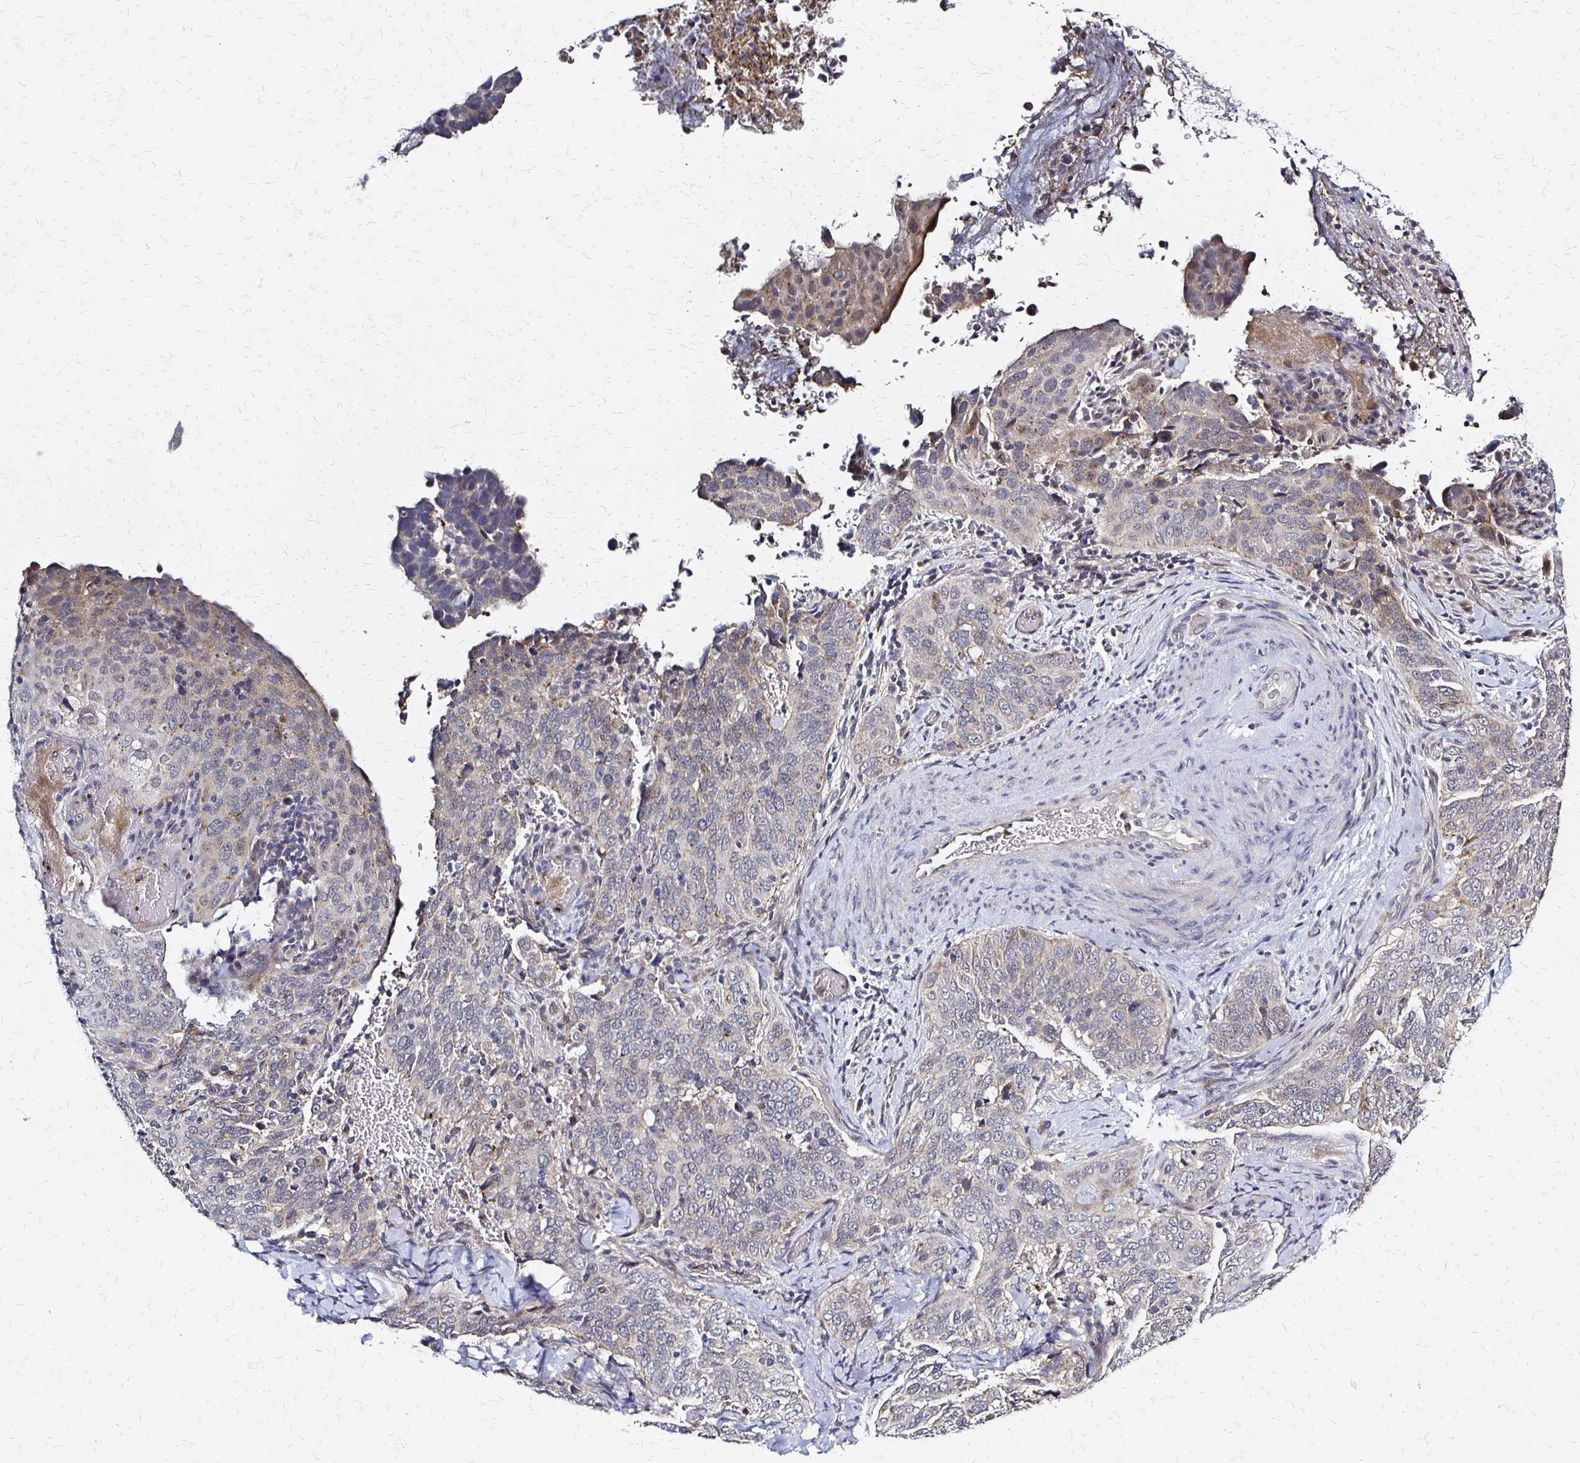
{"staining": {"intensity": "weak", "quantity": "<25%", "location": "cytoplasmic/membranous"}, "tissue": "cervical cancer", "cell_type": "Tumor cells", "image_type": "cancer", "snomed": [{"axis": "morphology", "description": "Squamous cell carcinoma, NOS"}, {"axis": "topography", "description": "Cervix"}], "caption": "The histopathology image shows no significant expression in tumor cells of cervical cancer (squamous cell carcinoma). (Immunohistochemistry (ihc), brightfield microscopy, high magnification).", "gene": "SLC9A9", "patient": {"sex": "female", "age": 38}}